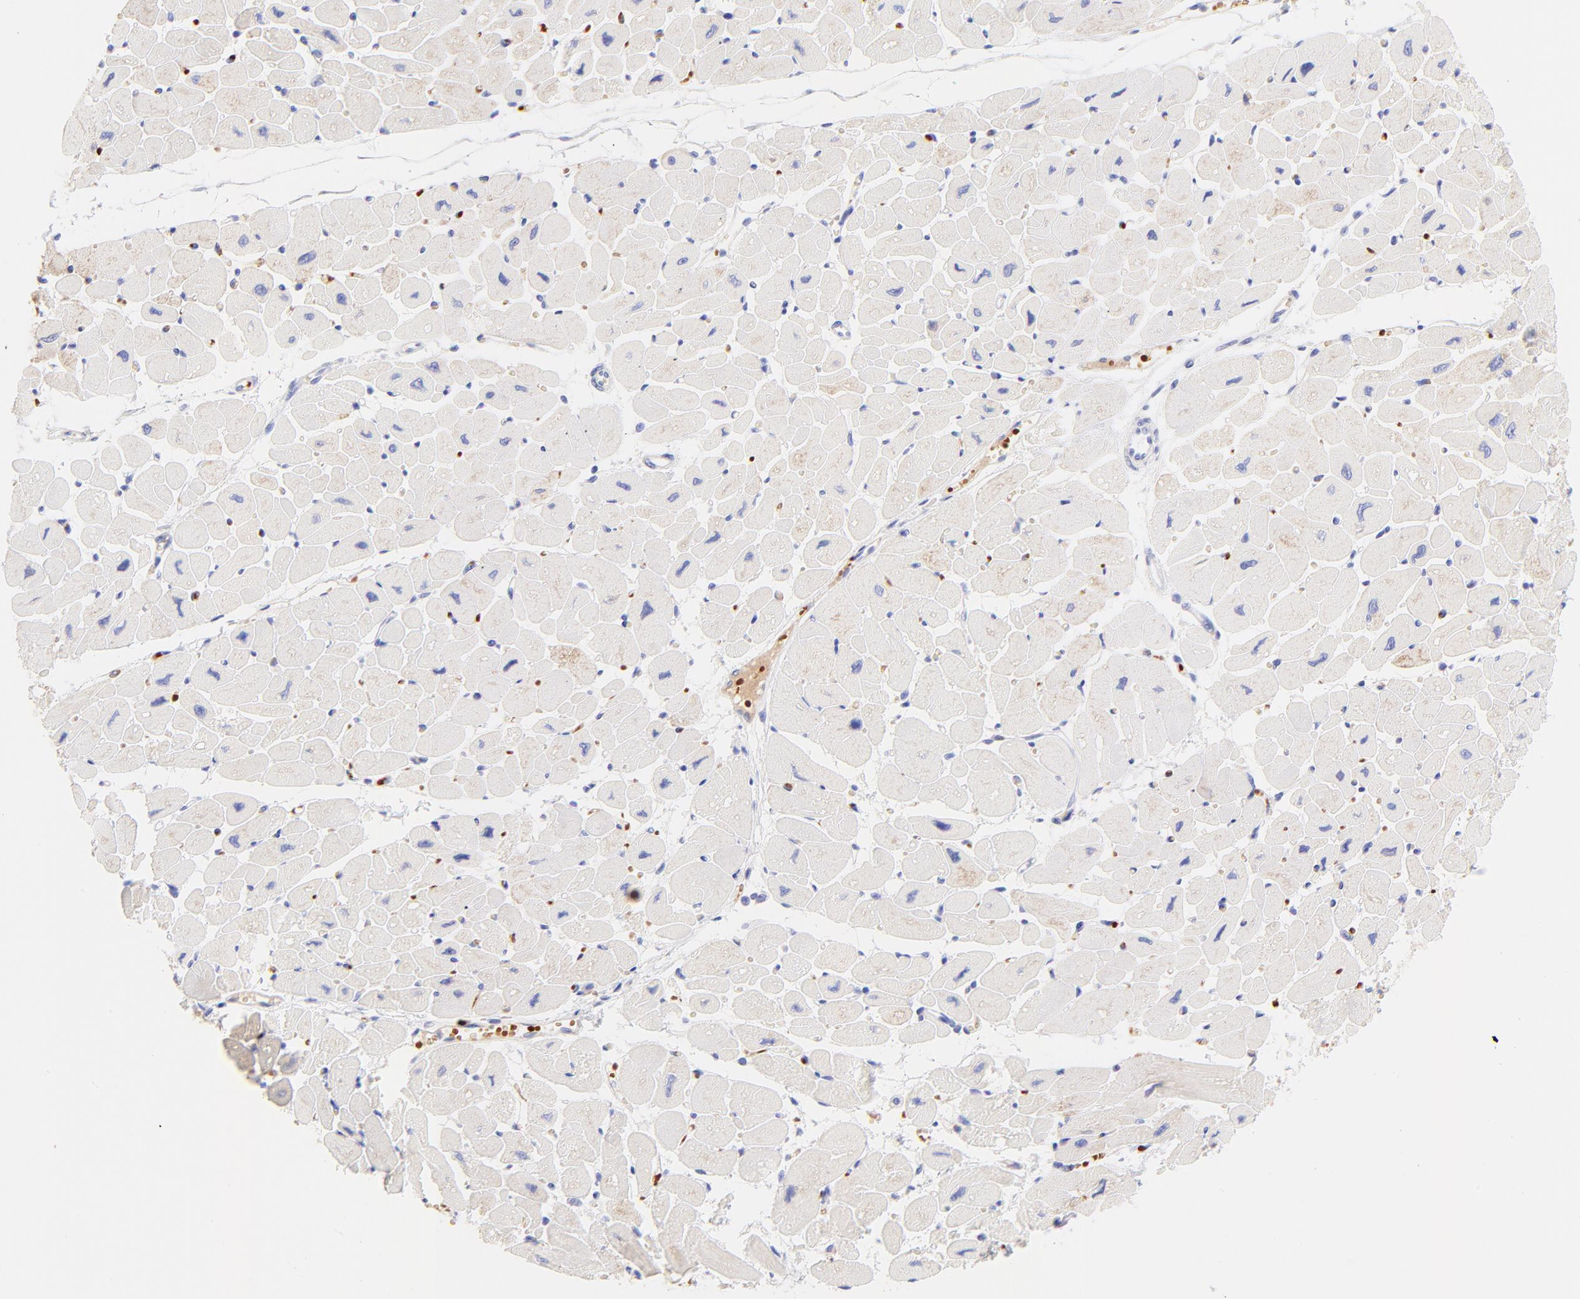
{"staining": {"intensity": "negative", "quantity": "none", "location": "none"}, "tissue": "heart muscle", "cell_type": "Cardiomyocytes", "image_type": "normal", "snomed": [{"axis": "morphology", "description": "Normal tissue, NOS"}, {"axis": "topography", "description": "Heart"}], "caption": "Cardiomyocytes show no significant protein staining in unremarkable heart muscle. The staining was performed using DAB (3,3'-diaminobenzidine) to visualize the protein expression in brown, while the nuclei were stained in blue with hematoxylin (Magnification: 20x).", "gene": "FRMPD3", "patient": {"sex": "female", "age": 54}}